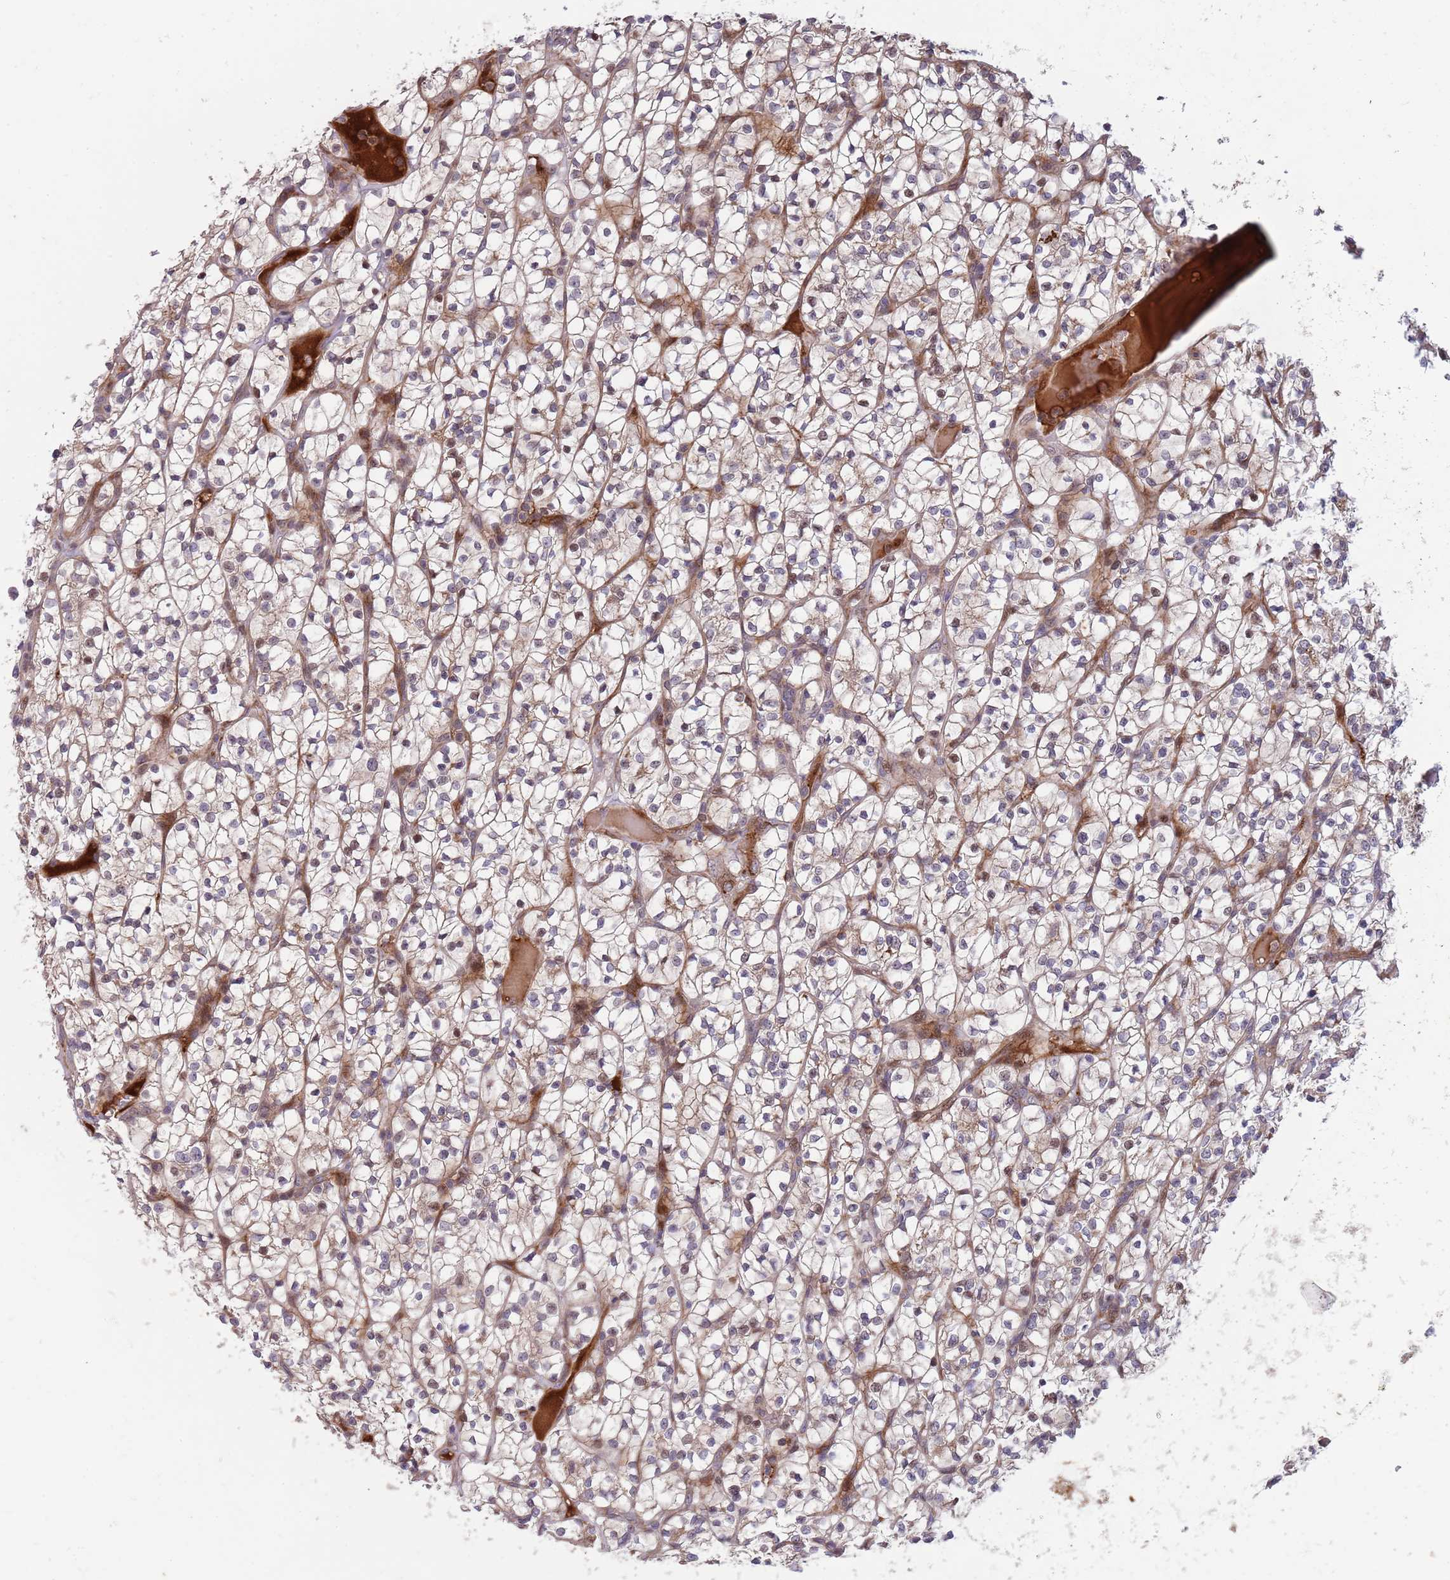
{"staining": {"intensity": "negative", "quantity": "none", "location": "none"}, "tissue": "renal cancer", "cell_type": "Tumor cells", "image_type": "cancer", "snomed": [{"axis": "morphology", "description": "Adenocarcinoma, NOS"}, {"axis": "topography", "description": "Kidney"}], "caption": "The histopathology image demonstrates no staining of tumor cells in adenocarcinoma (renal).", "gene": "NT5DC4", "patient": {"sex": "female", "age": 64}}